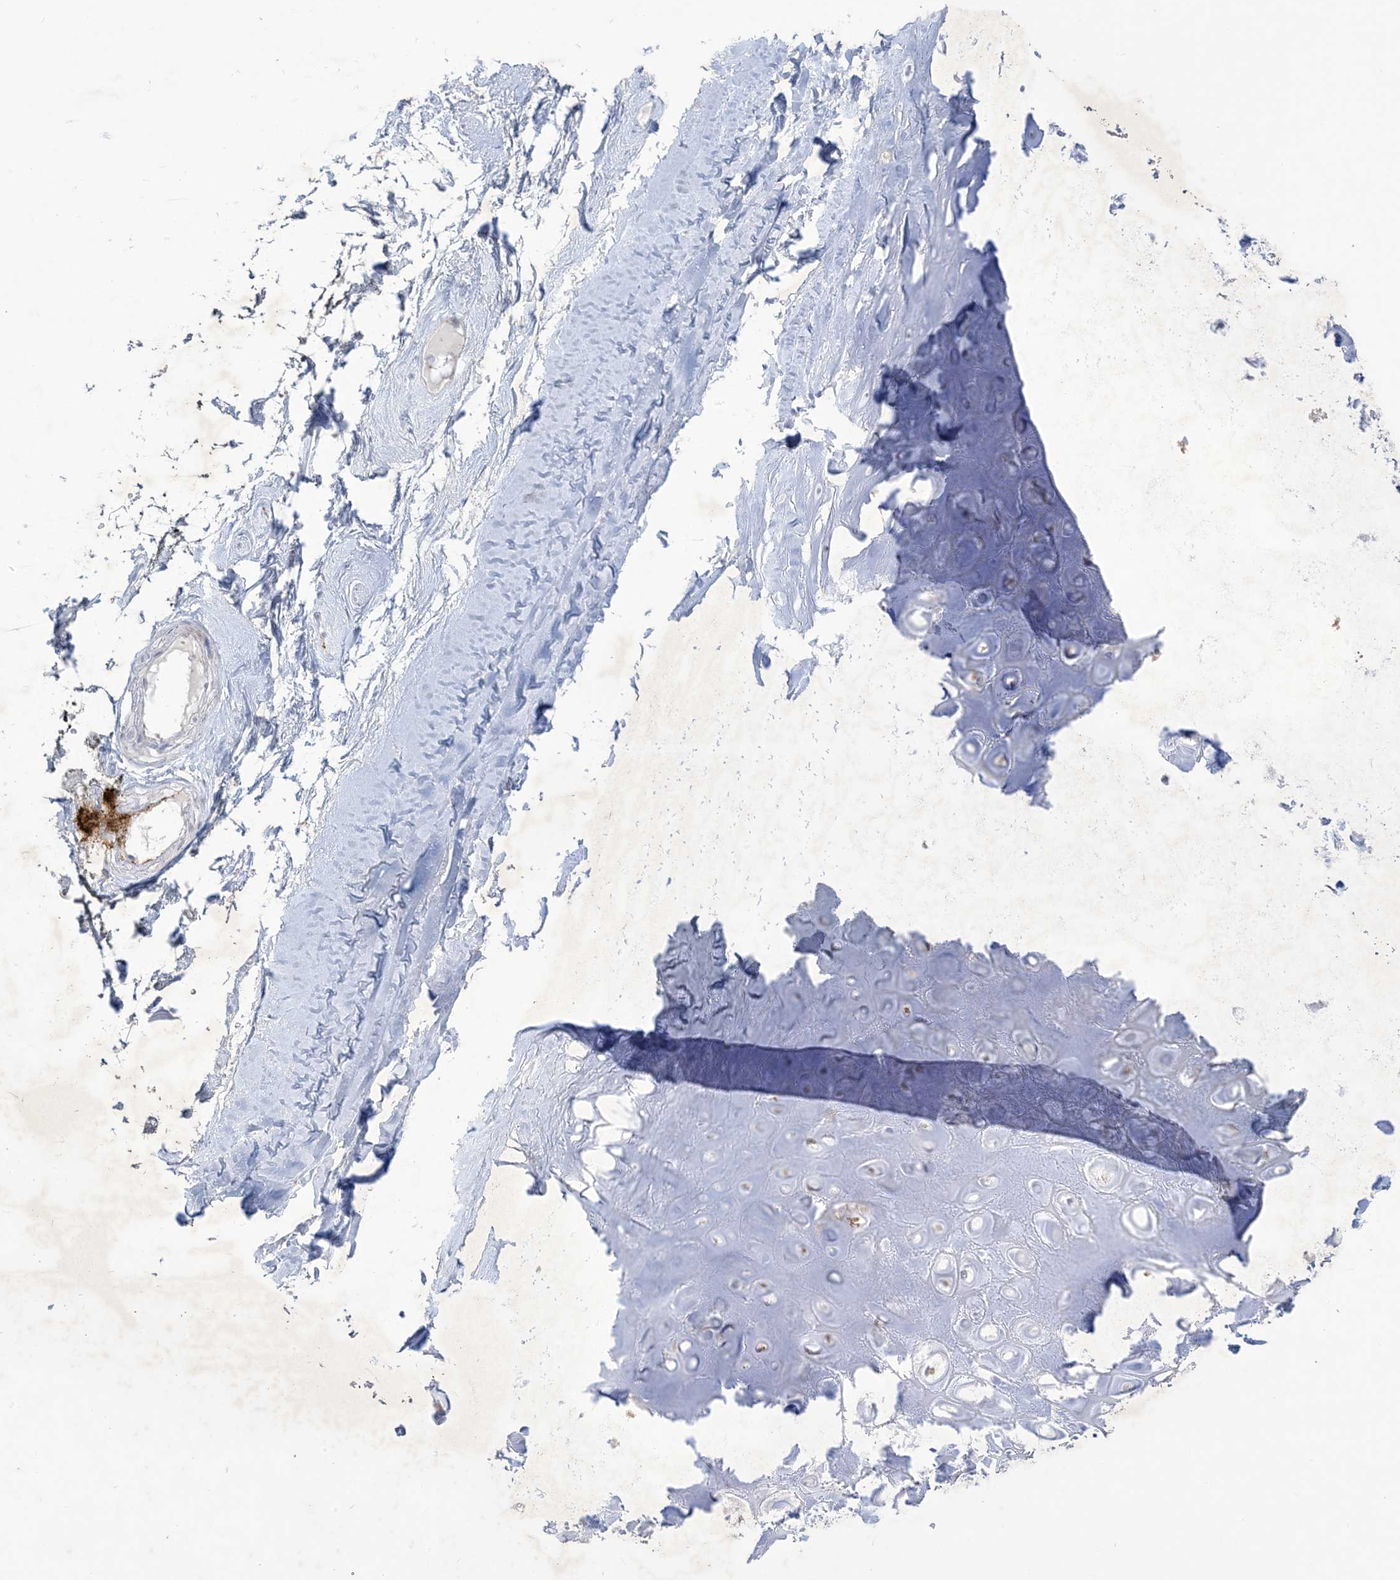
{"staining": {"intensity": "negative", "quantity": "none", "location": "none"}, "tissue": "adipose tissue", "cell_type": "Adipocytes", "image_type": "normal", "snomed": [{"axis": "morphology", "description": "Normal tissue, NOS"}, {"axis": "morphology", "description": "Basal cell carcinoma"}, {"axis": "topography", "description": "Skin"}], "caption": "High power microscopy photomicrograph of an IHC photomicrograph of benign adipose tissue, revealing no significant staining in adipocytes.", "gene": "B3GNT7", "patient": {"sex": "female", "age": 89}}